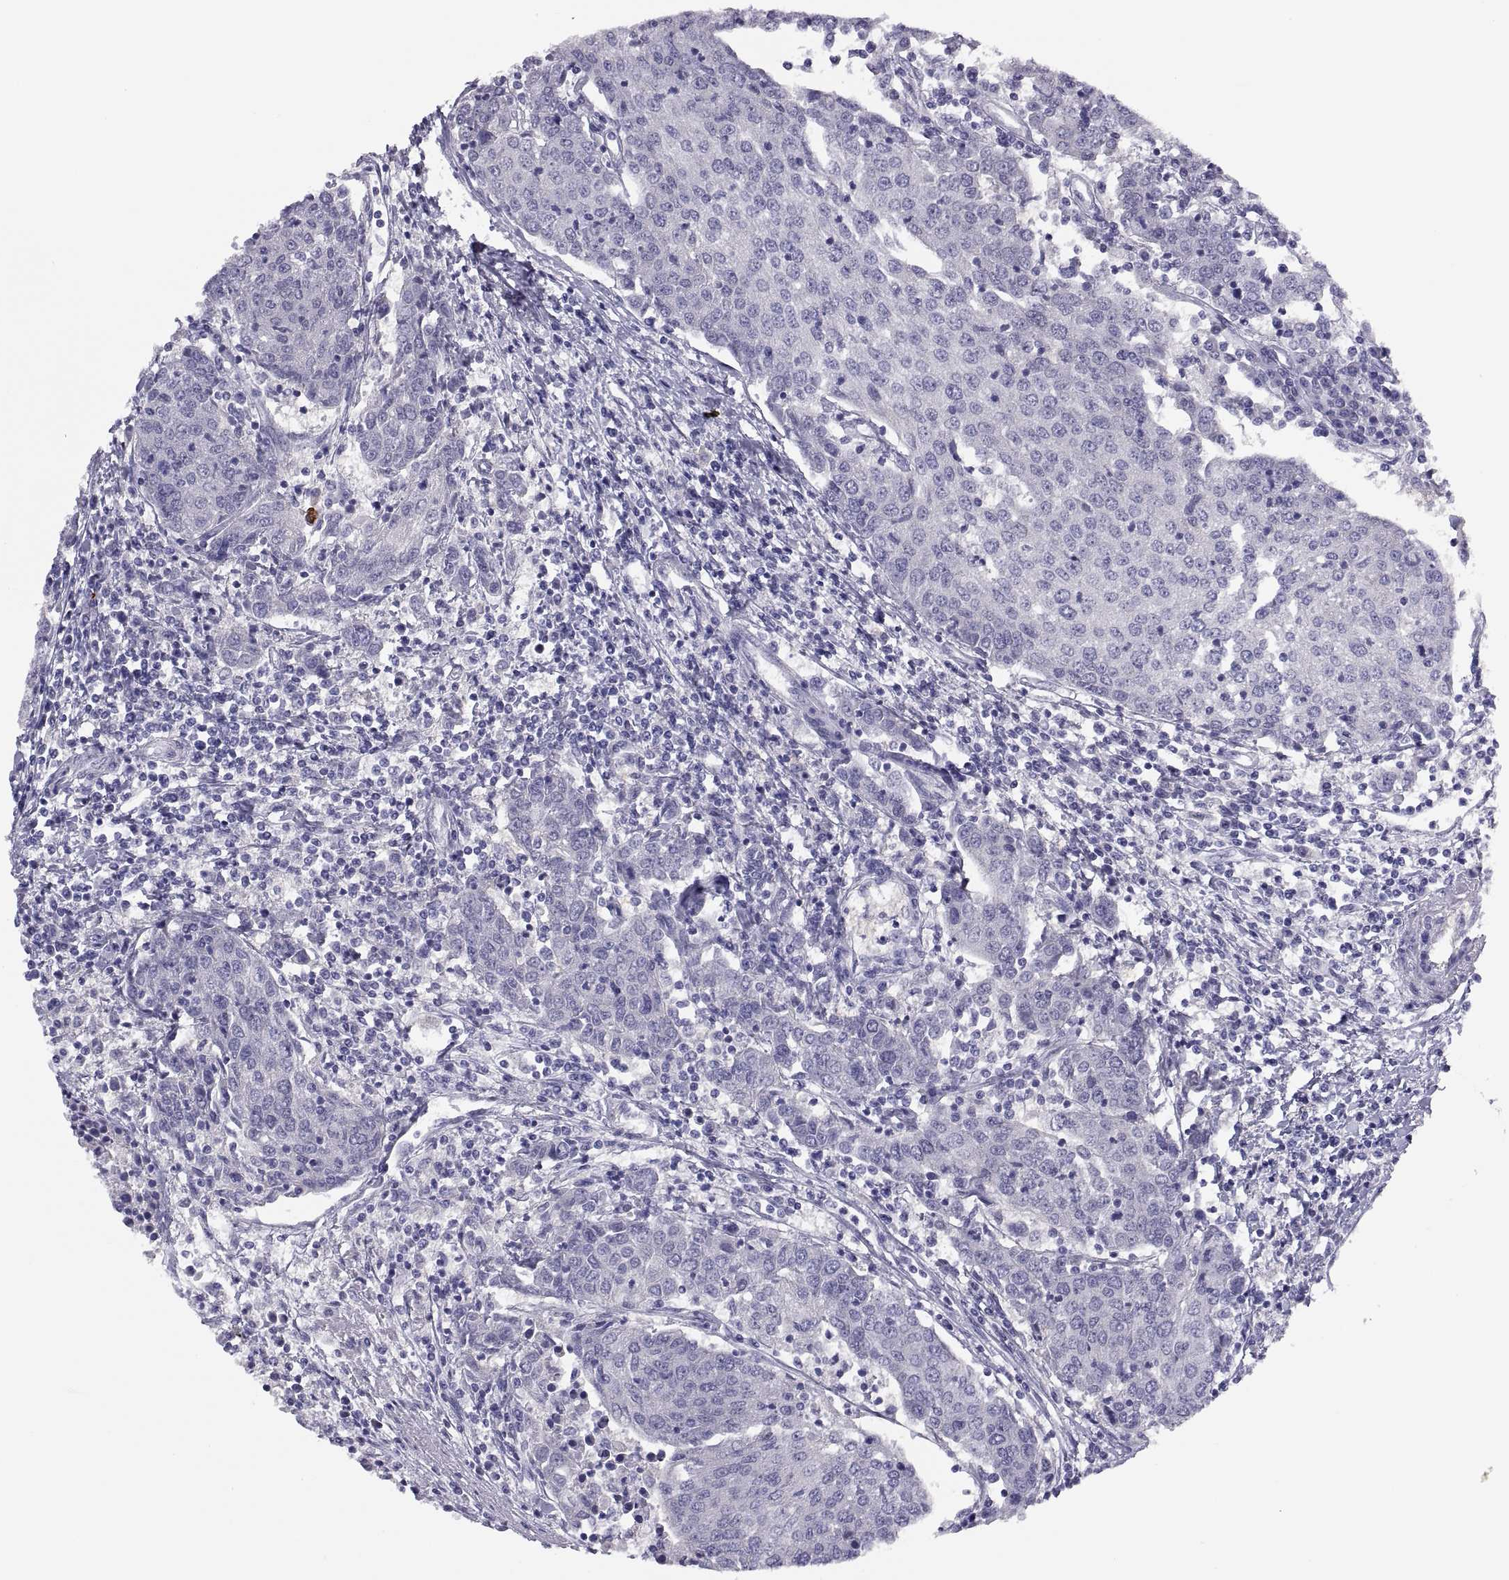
{"staining": {"intensity": "negative", "quantity": "none", "location": "none"}, "tissue": "urothelial cancer", "cell_type": "Tumor cells", "image_type": "cancer", "snomed": [{"axis": "morphology", "description": "Urothelial carcinoma, High grade"}, {"axis": "topography", "description": "Urinary bladder"}], "caption": "Image shows no protein staining in tumor cells of urothelial cancer tissue. Brightfield microscopy of IHC stained with DAB (brown) and hematoxylin (blue), captured at high magnification.", "gene": "STRC", "patient": {"sex": "female", "age": 85}}